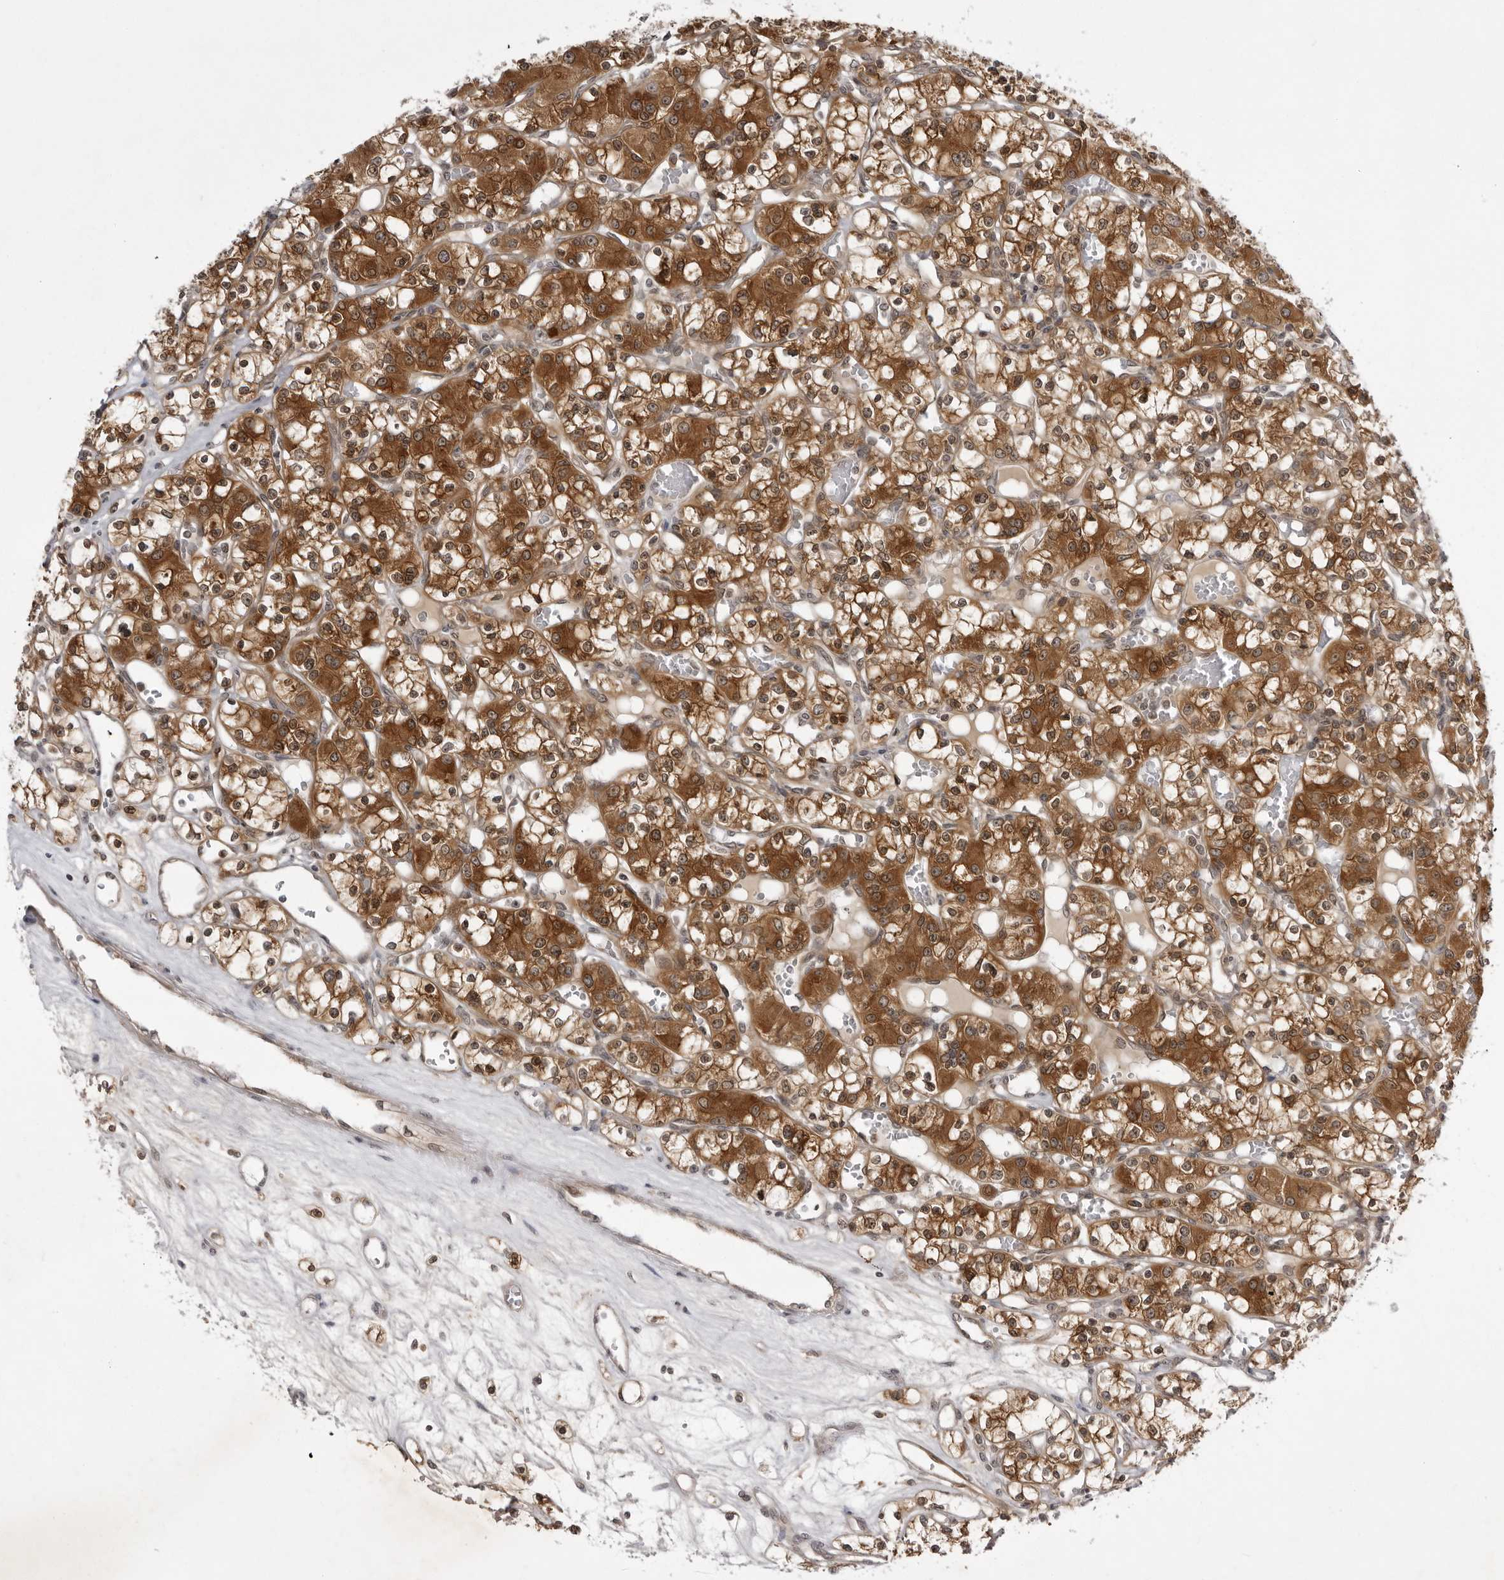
{"staining": {"intensity": "strong", "quantity": ">75%", "location": "cytoplasmic/membranous,nuclear"}, "tissue": "renal cancer", "cell_type": "Tumor cells", "image_type": "cancer", "snomed": [{"axis": "morphology", "description": "Adenocarcinoma, NOS"}, {"axis": "topography", "description": "Kidney"}], "caption": "A brown stain shows strong cytoplasmic/membranous and nuclear staining of a protein in renal adenocarcinoma tumor cells. (DAB IHC with brightfield microscopy, high magnification).", "gene": "USP43", "patient": {"sex": "female", "age": 59}}